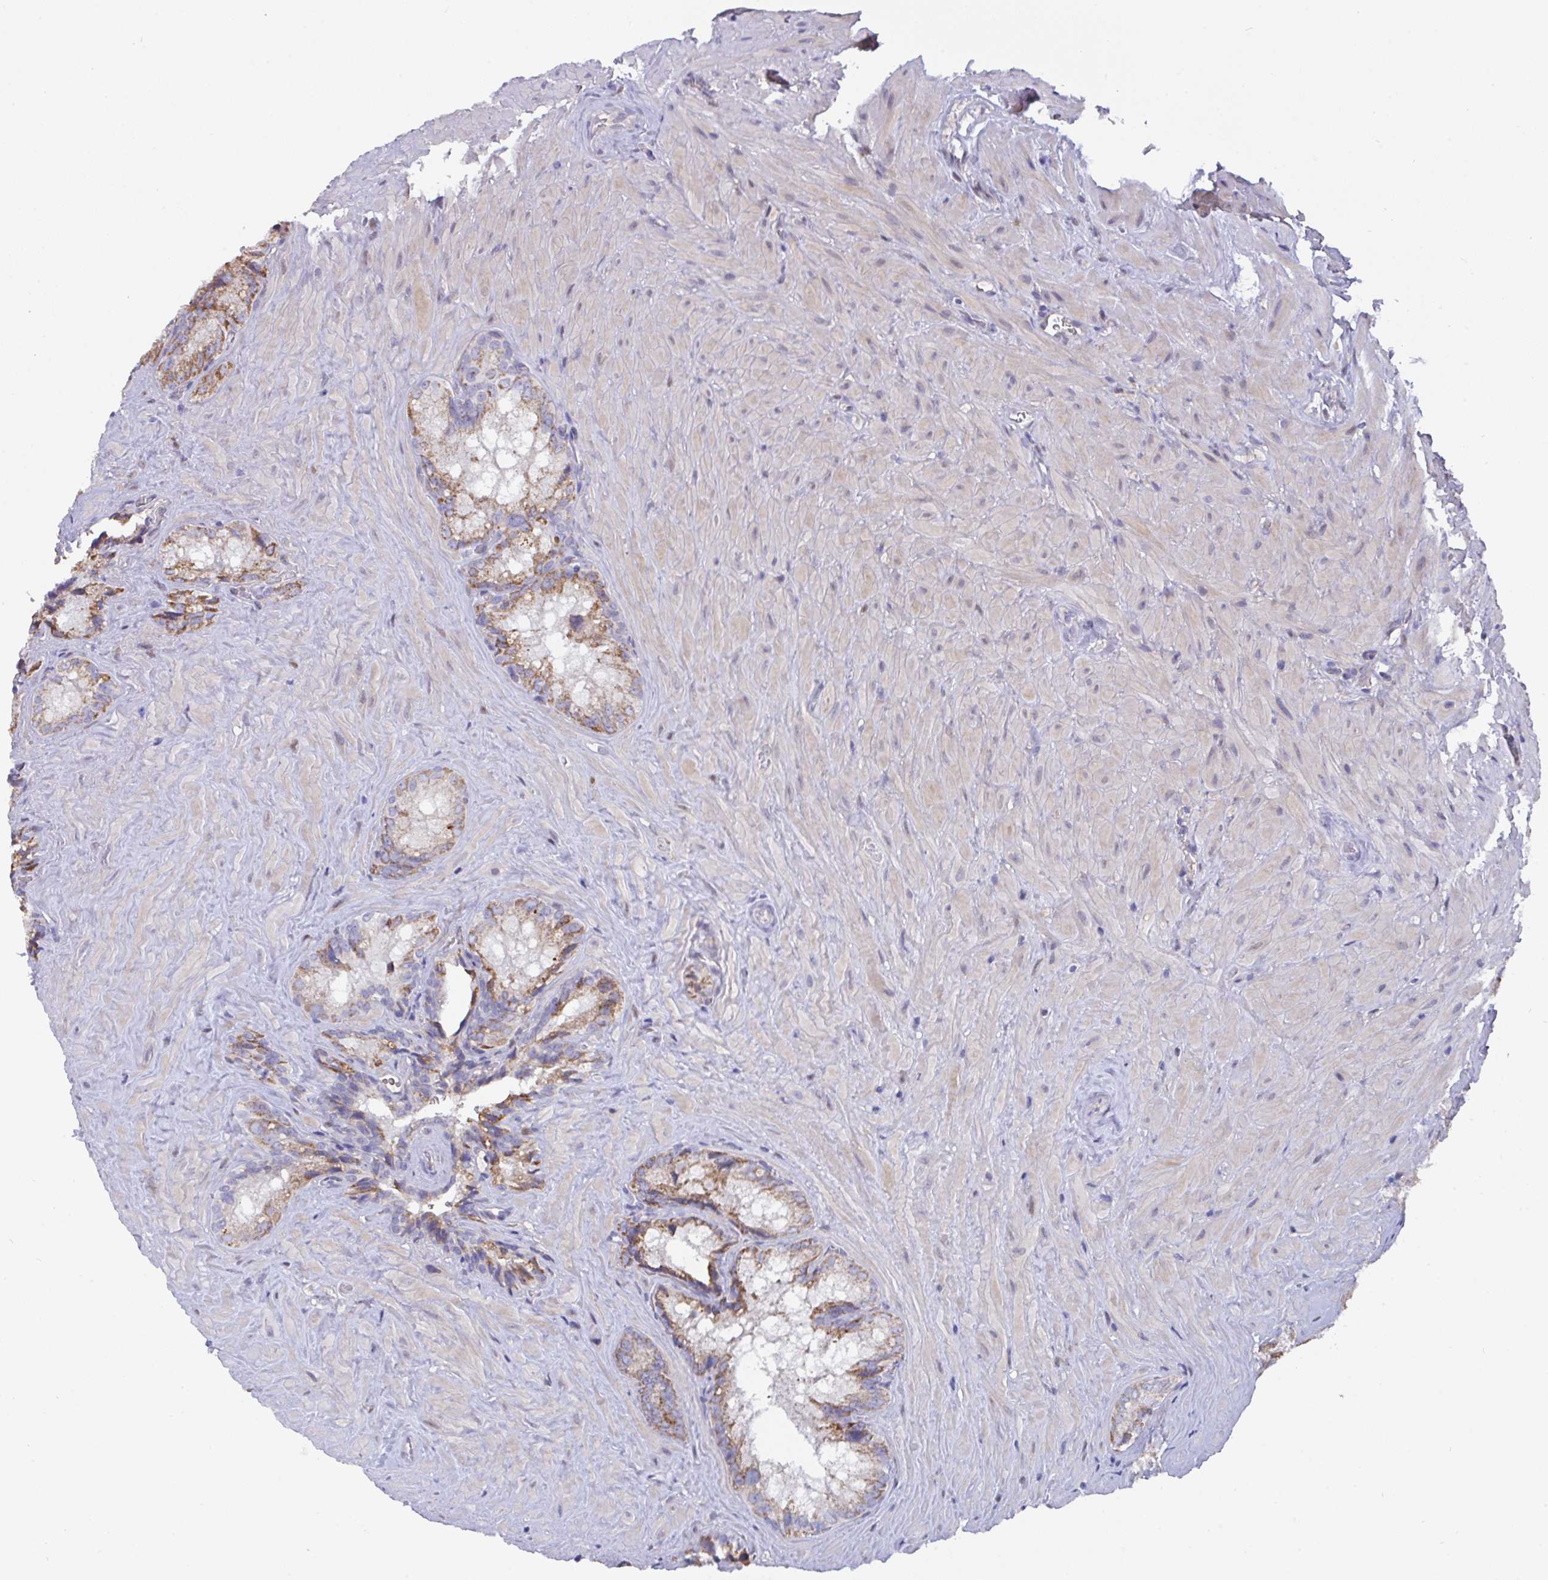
{"staining": {"intensity": "moderate", "quantity": ">75%", "location": "cytoplasmic/membranous"}, "tissue": "seminal vesicle", "cell_type": "Glandular cells", "image_type": "normal", "snomed": [{"axis": "morphology", "description": "Normal tissue, NOS"}, {"axis": "topography", "description": "Seminal veicle"}], "caption": "Protein expression analysis of unremarkable seminal vesicle shows moderate cytoplasmic/membranous staining in about >75% of glandular cells. (DAB (3,3'-diaminobenzidine) IHC, brown staining for protein, blue staining for nuclei).", "gene": "L3HYPDH", "patient": {"sex": "male", "age": 47}}